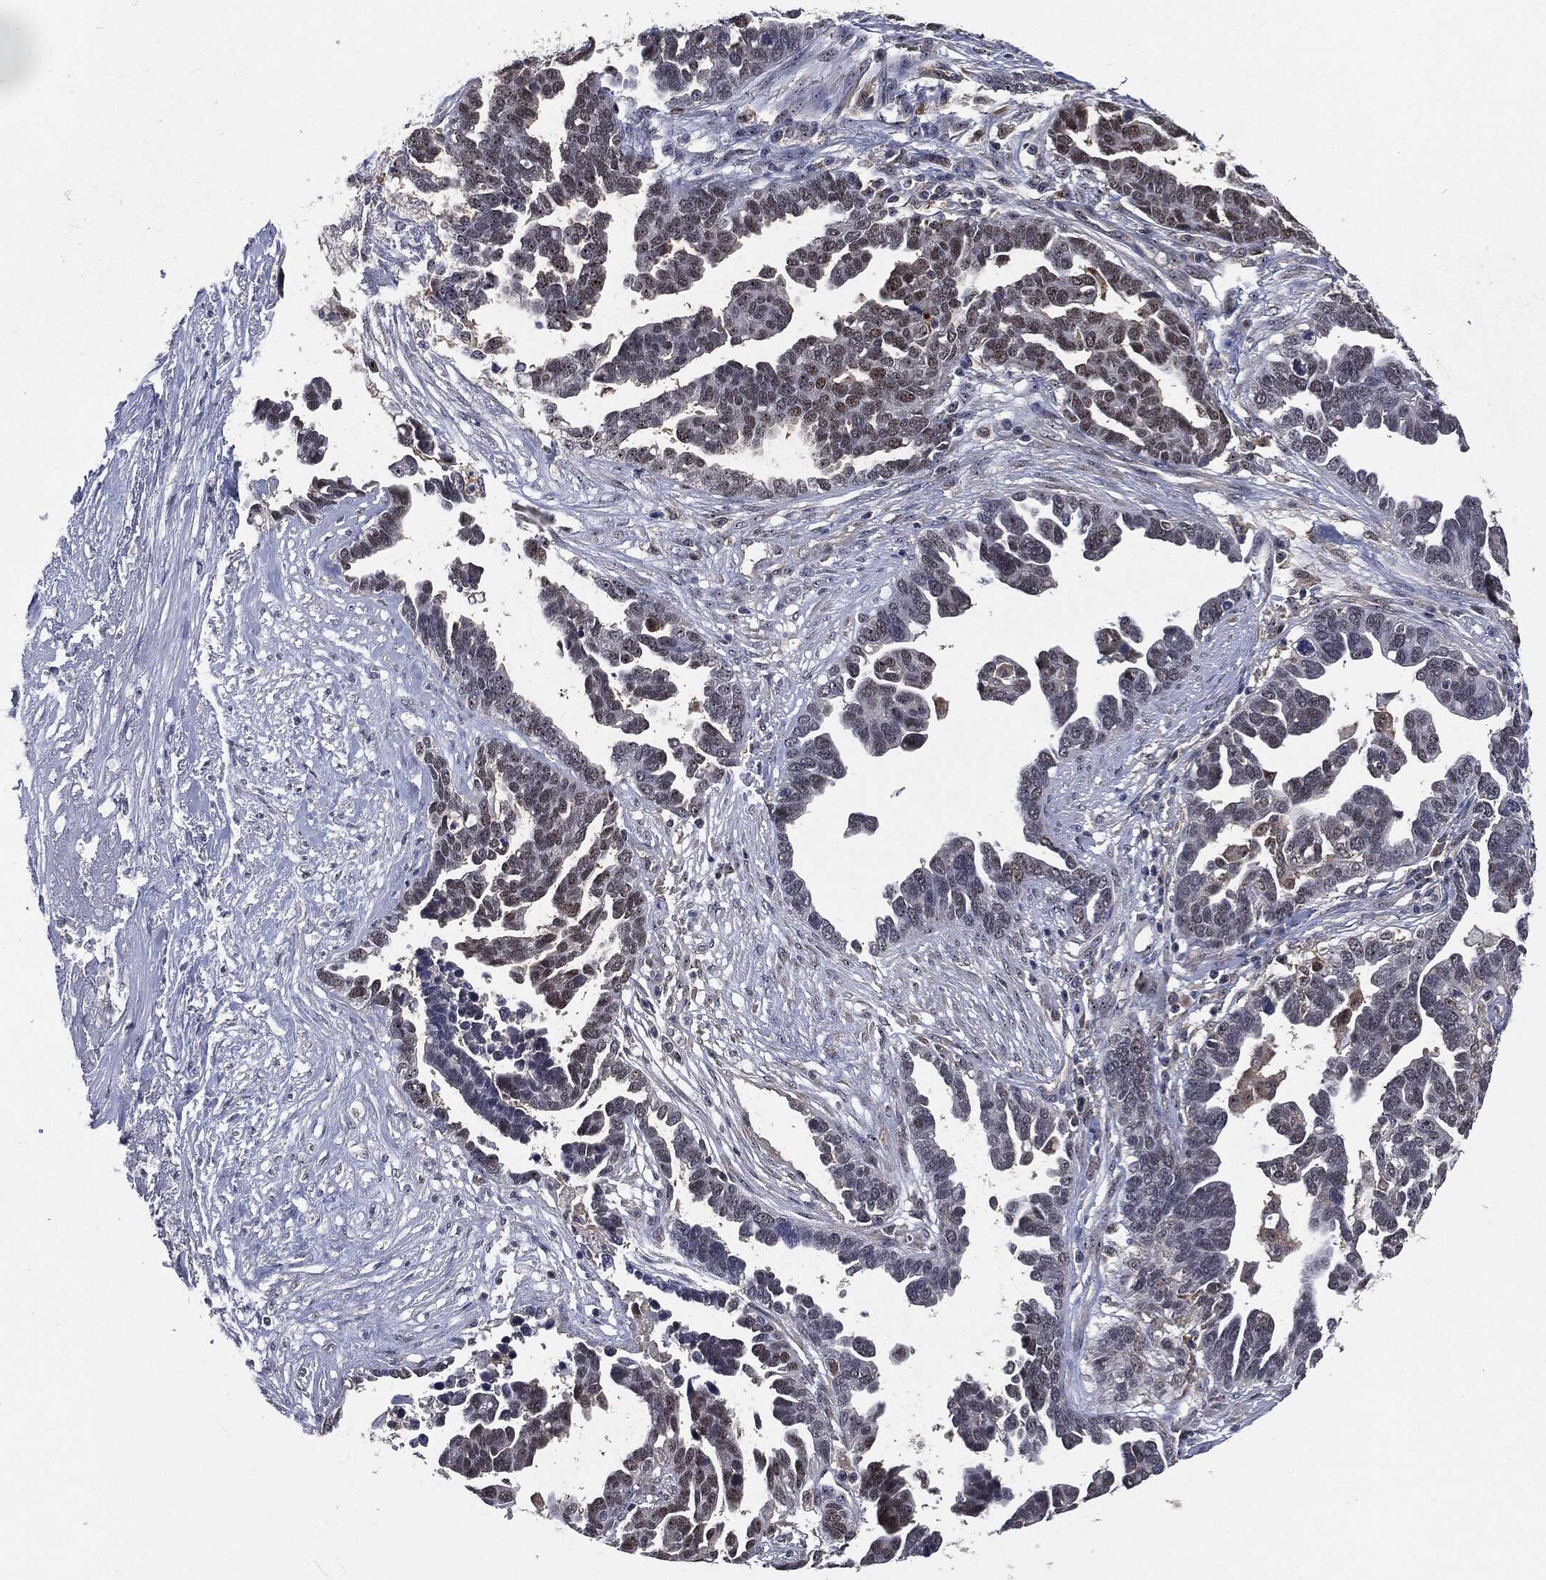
{"staining": {"intensity": "moderate", "quantity": "<25%", "location": "nuclear"}, "tissue": "ovarian cancer", "cell_type": "Tumor cells", "image_type": "cancer", "snomed": [{"axis": "morphology", "description": "Cystadenocarcinoma, serous, NOS"}, {"axis": "topography", "description": "Ovary"}], "caption": "A photomicrograph of serous cystadenocarcinoma (ovarian) stained for a protein reveals moderate nuclear brown staining in tumor cells.", "gene": "TRMT1L", "patient": {"sex": "female", "age": 54}}